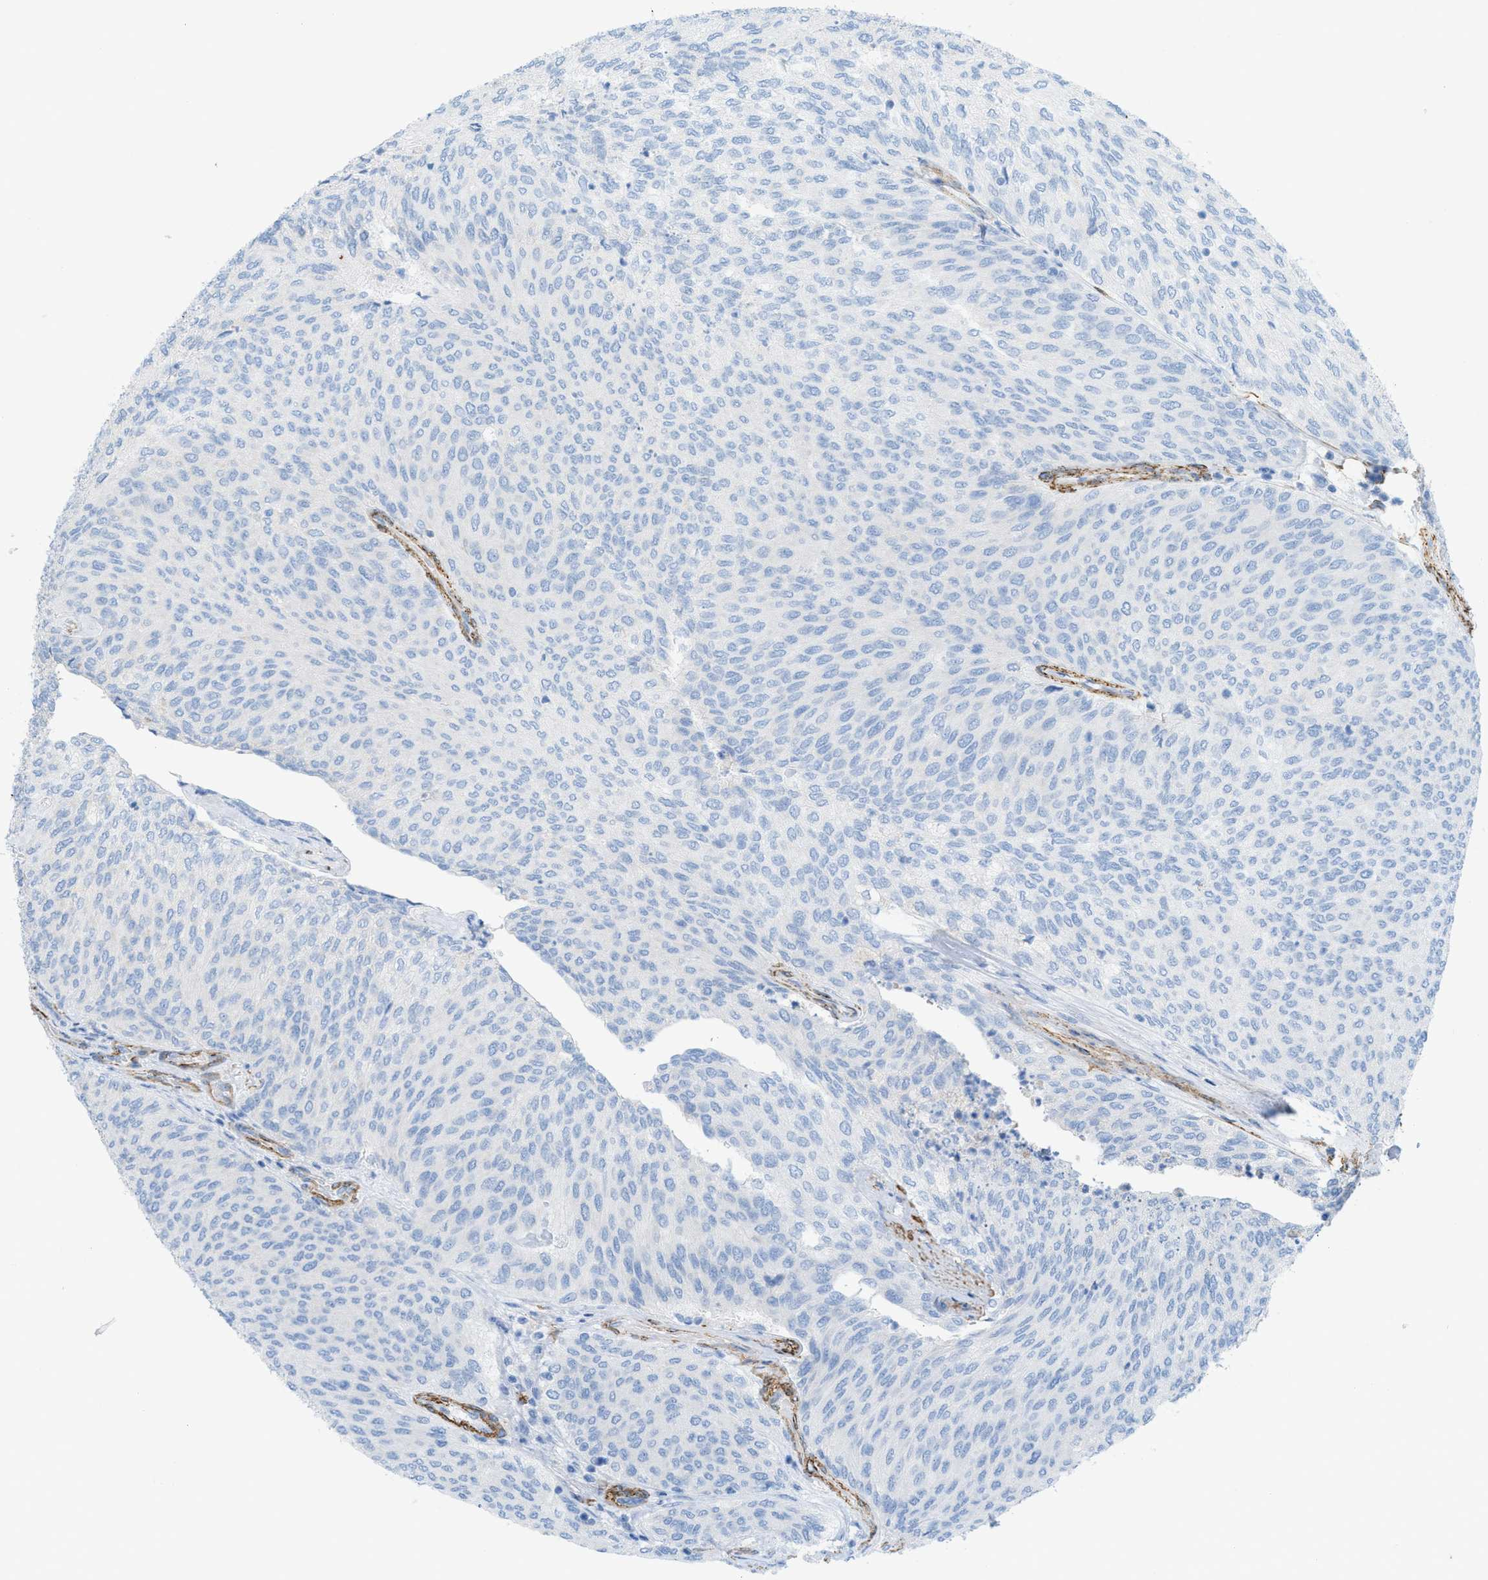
{"staining": {"intensity": "negative", "quantity": "none", "location": "none"}, "tissue": "urothelial cancer", "cell_type": "Tumor cells", "image_type": "cancer", "snomed": [{"axis": "morphology", "description": "Urothelial carcinoma, Low grade"}, {"axis": "topography", "description": "Urinary bladder"}], "caption": "Human urothelial cancer stained for a protein using immunohistochemistry (IHC) shows no positivity in tumor cells.", "gene": "MYH11", "patient": {"sex": "female", "age": 79}}